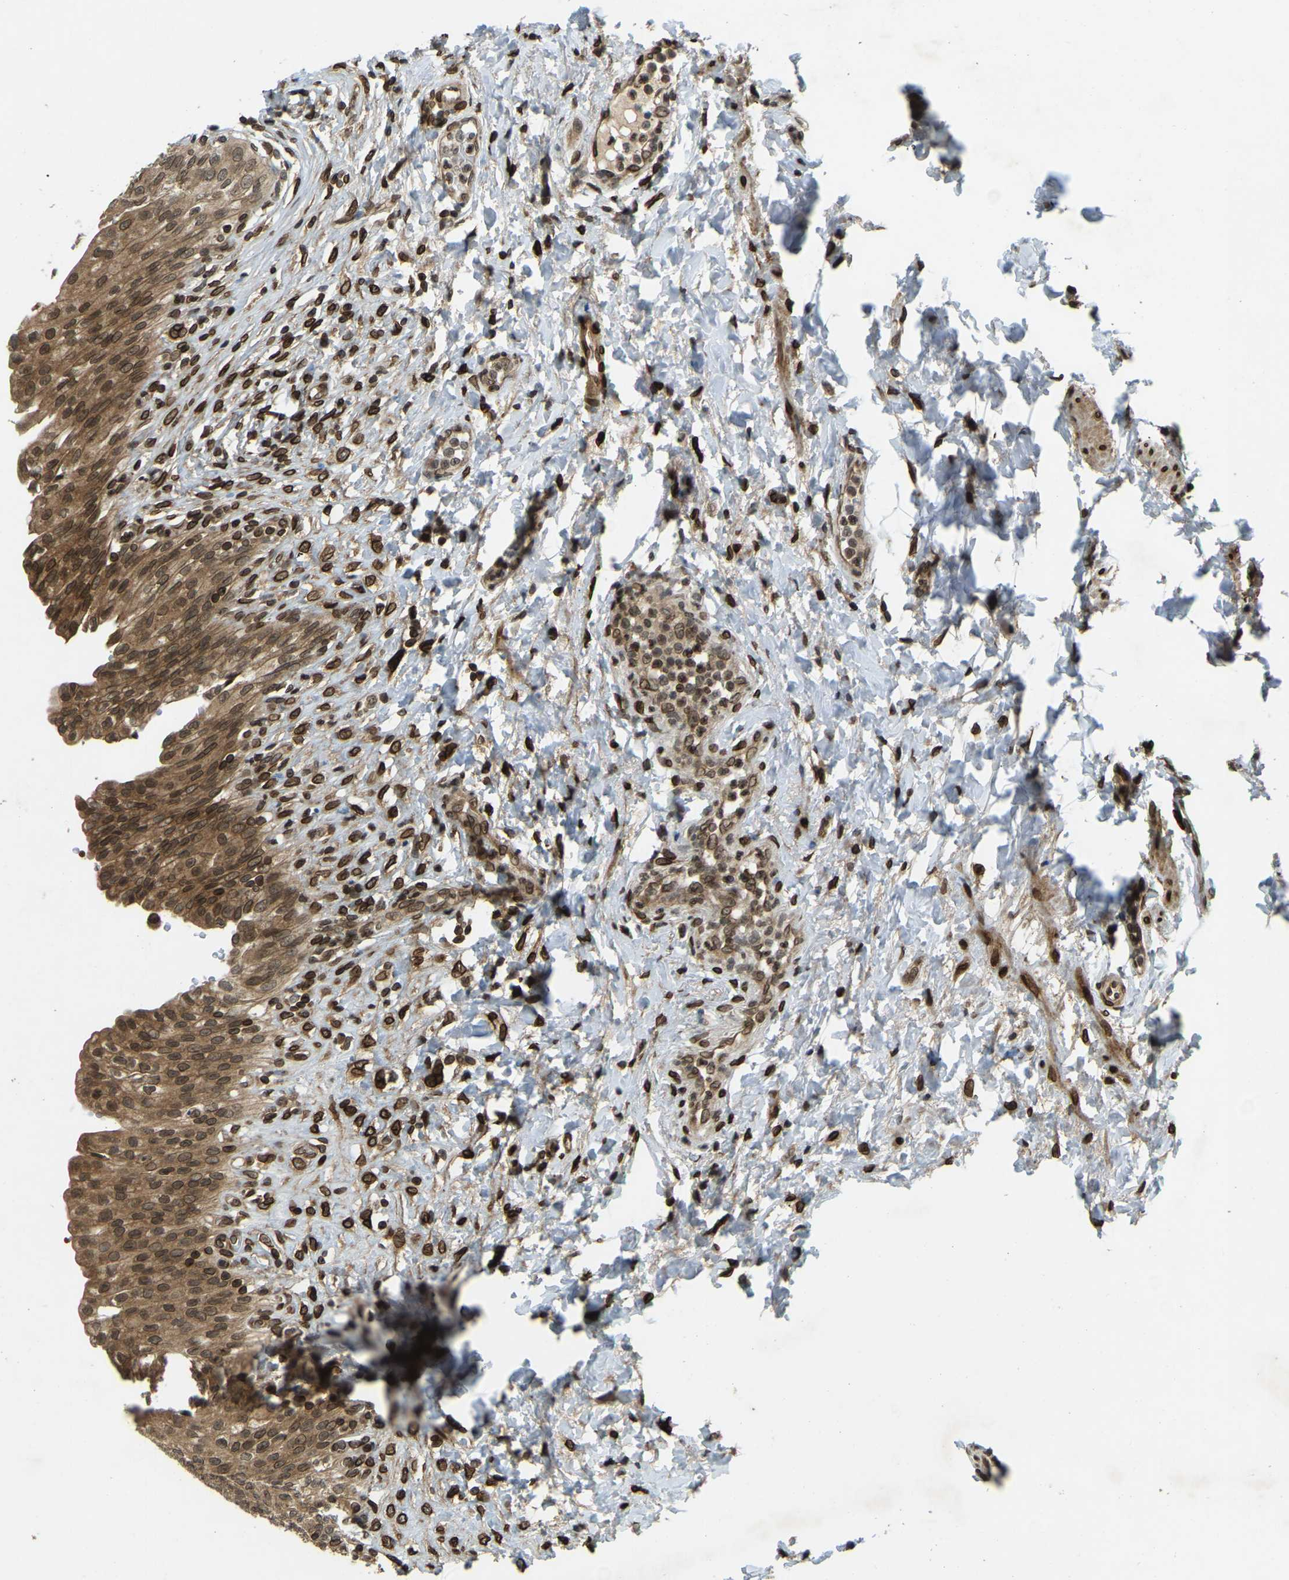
{"staining": {"intensity": "moderate", "quantity": ">75%", "location": "cytoplasmic/membranous,nuclear"}, "tissue": "urinary bladder", "cell_type": "Urothelial cells", "image_type": "normal", "snomed": [{"axis": "morphology", "description": "Urothelial carcinoma, High grade"}, {"axis": "topography", "description": "Urinary bladder"}], "caption": "Immunohistochemical staining of normal human urinary bladder exhibits >75% levels of moderate cytoplasmic/membranous,nuclear protein staining in approximately >75% of urothelial cells.", "gene": "SYNE1", "patient": {"sex": "male", "age": 46}}